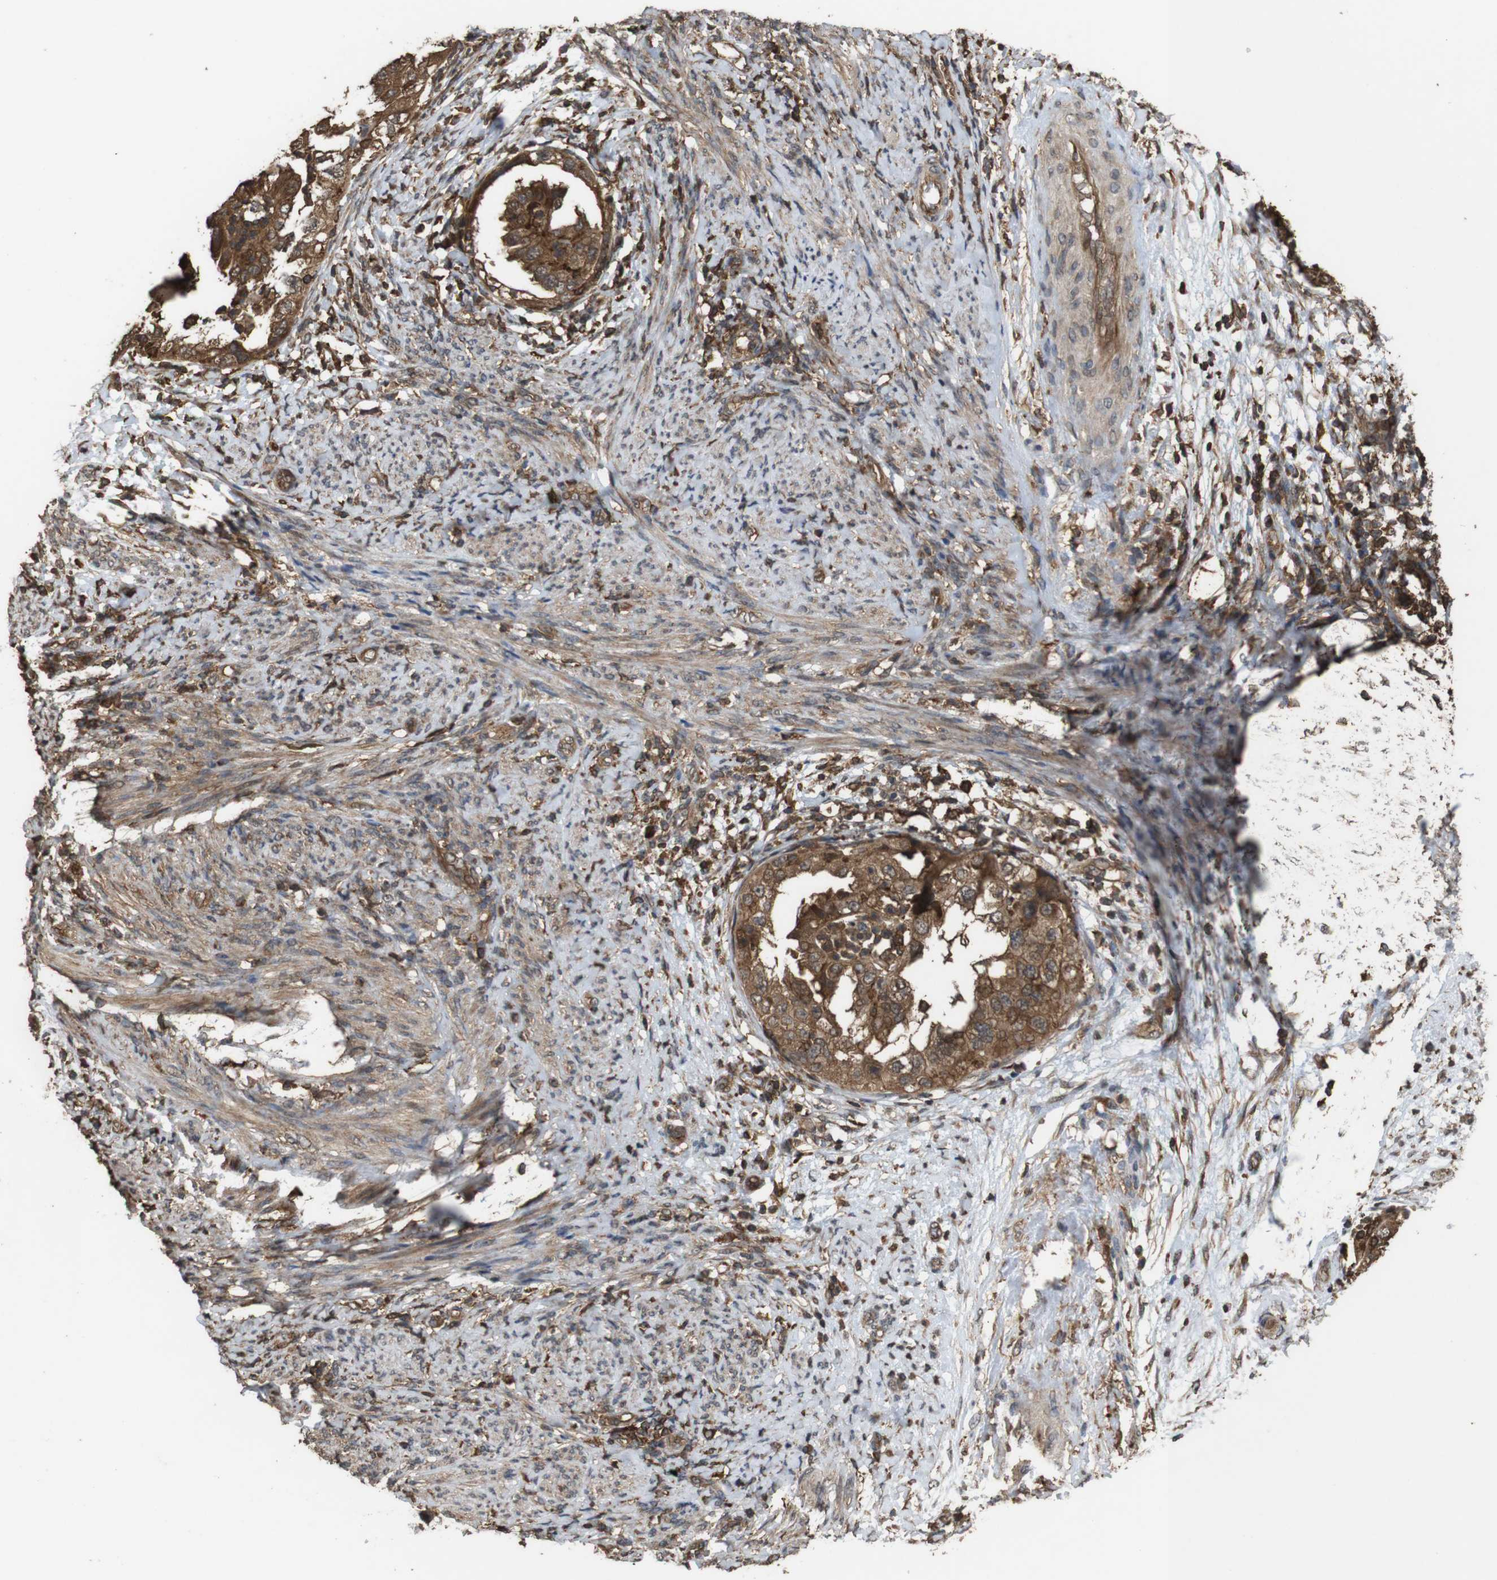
{"staining": {"intensity": "strong", "quantity": ">75%", "location": "cytoplasmic/membranous"}, "tissue": "endometrial cancer", "cell_type": "Tumor cells", "image_type": "cancer", "snomed": [{"axis": "morphology", "description": "Adenocarcinoma, NOS"}, {"axis": "topography", "description": "Endometrium"}], "caption": "Protein expression analysis of endometrial cancer shows strong cytoplasmic/membranous expression in approximately >75% of tumor cells.", "gene": "BAG4", "patient": {"sex": "female", "age": 85}}